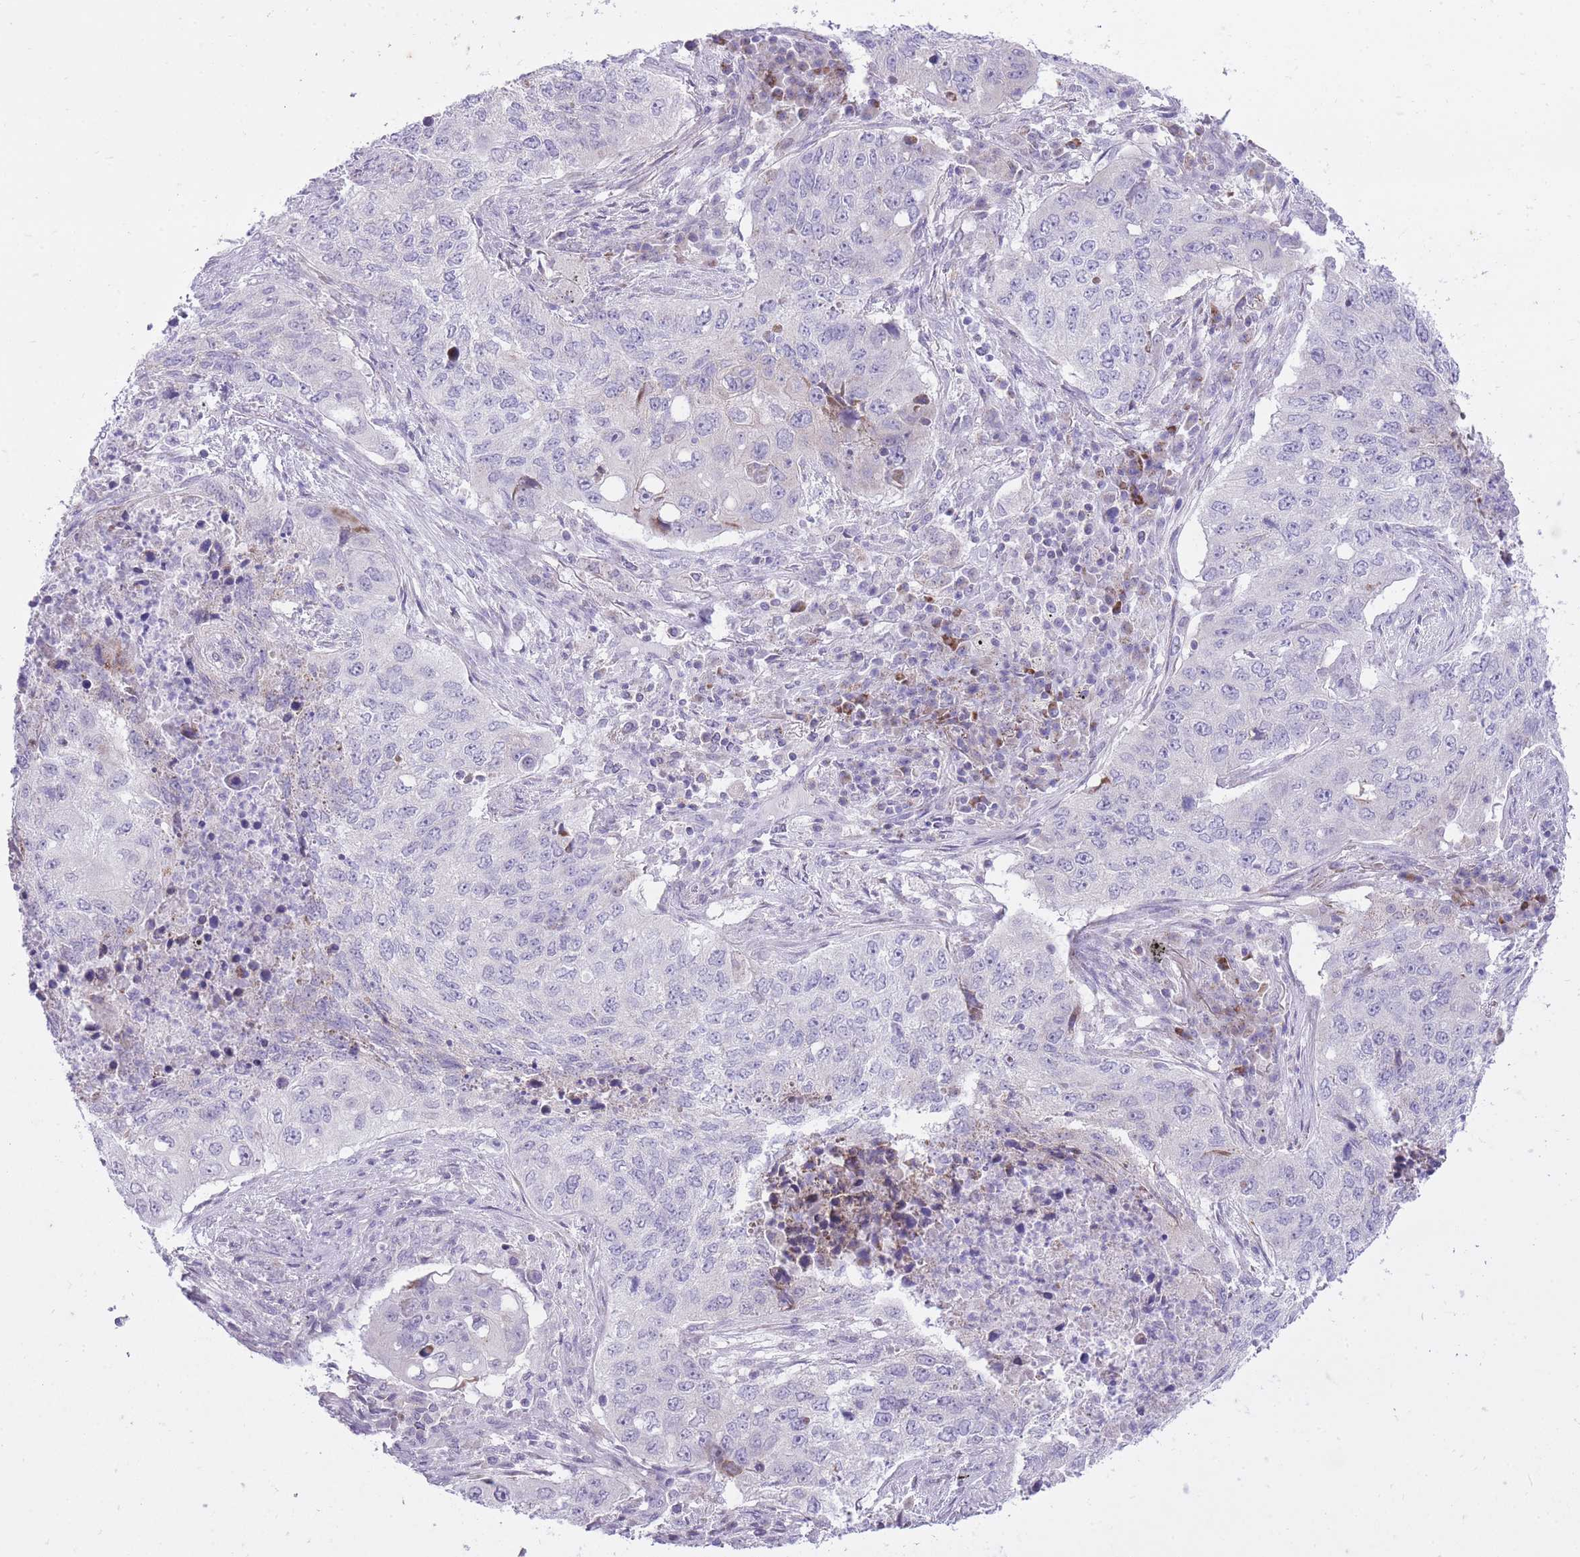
{"staining": {"intensity": "negative", "quantity": "none", "location": "none"}, "tissue": "lung cancer", "cell_type": "Tumor cells", "image_type": "cancer", "snomed": [{"axis": "morphology", "description": "Squamous cell carcinoma, NOS"}, {"axis": "topography", "description": "Lung"}], "caption": "Immunohistochemistry of squamous cell carcinoma (lung) demonstrates no positivity in tumor cells. Nuclei are stained in blue.", "gene": "DENND2D", "patient": {"sex": "female", "age": 63}}